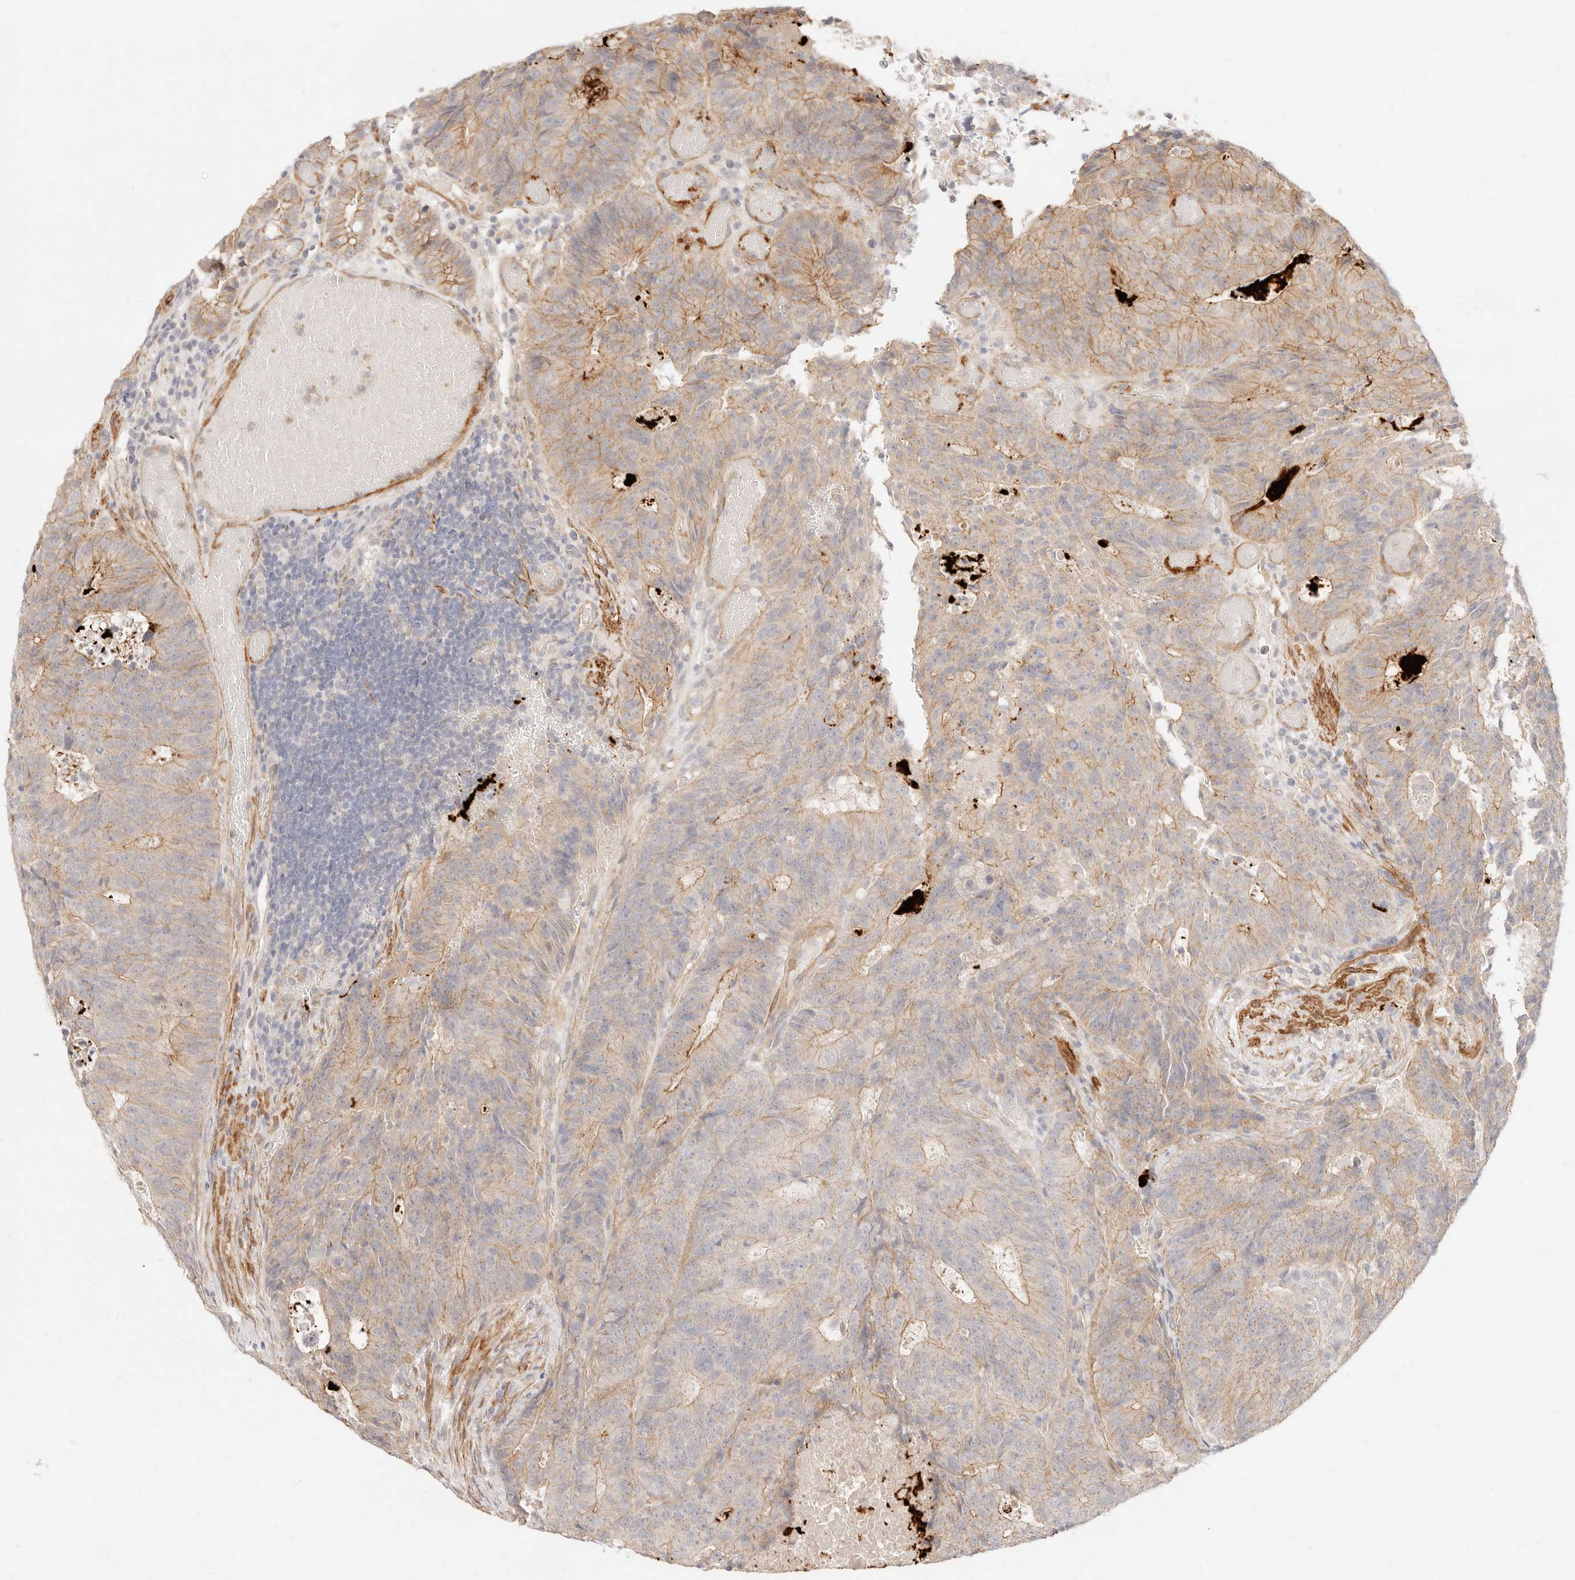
{"staining": {"intensity": "weak", "quantity": ">75%", "location": "cytoplasmic/membranous"}, "tissue": "colorectal cancer", "cell_type": "Tumor cells", "image_type": "cancer", "snomed": [{"axis": "morphology", "description": "Adenocarcinoma, NOS"}, {"axis": "topography", "description": "Colon"}], "caption": "Tumor cells exhibit low levels of weak cytoplasmic/membranous positivity in about >75% of cells in colorectal cancer (adenocarcinoma).", "gene": "UBXN10", "patient": {"sex": "male", "age": 87}}